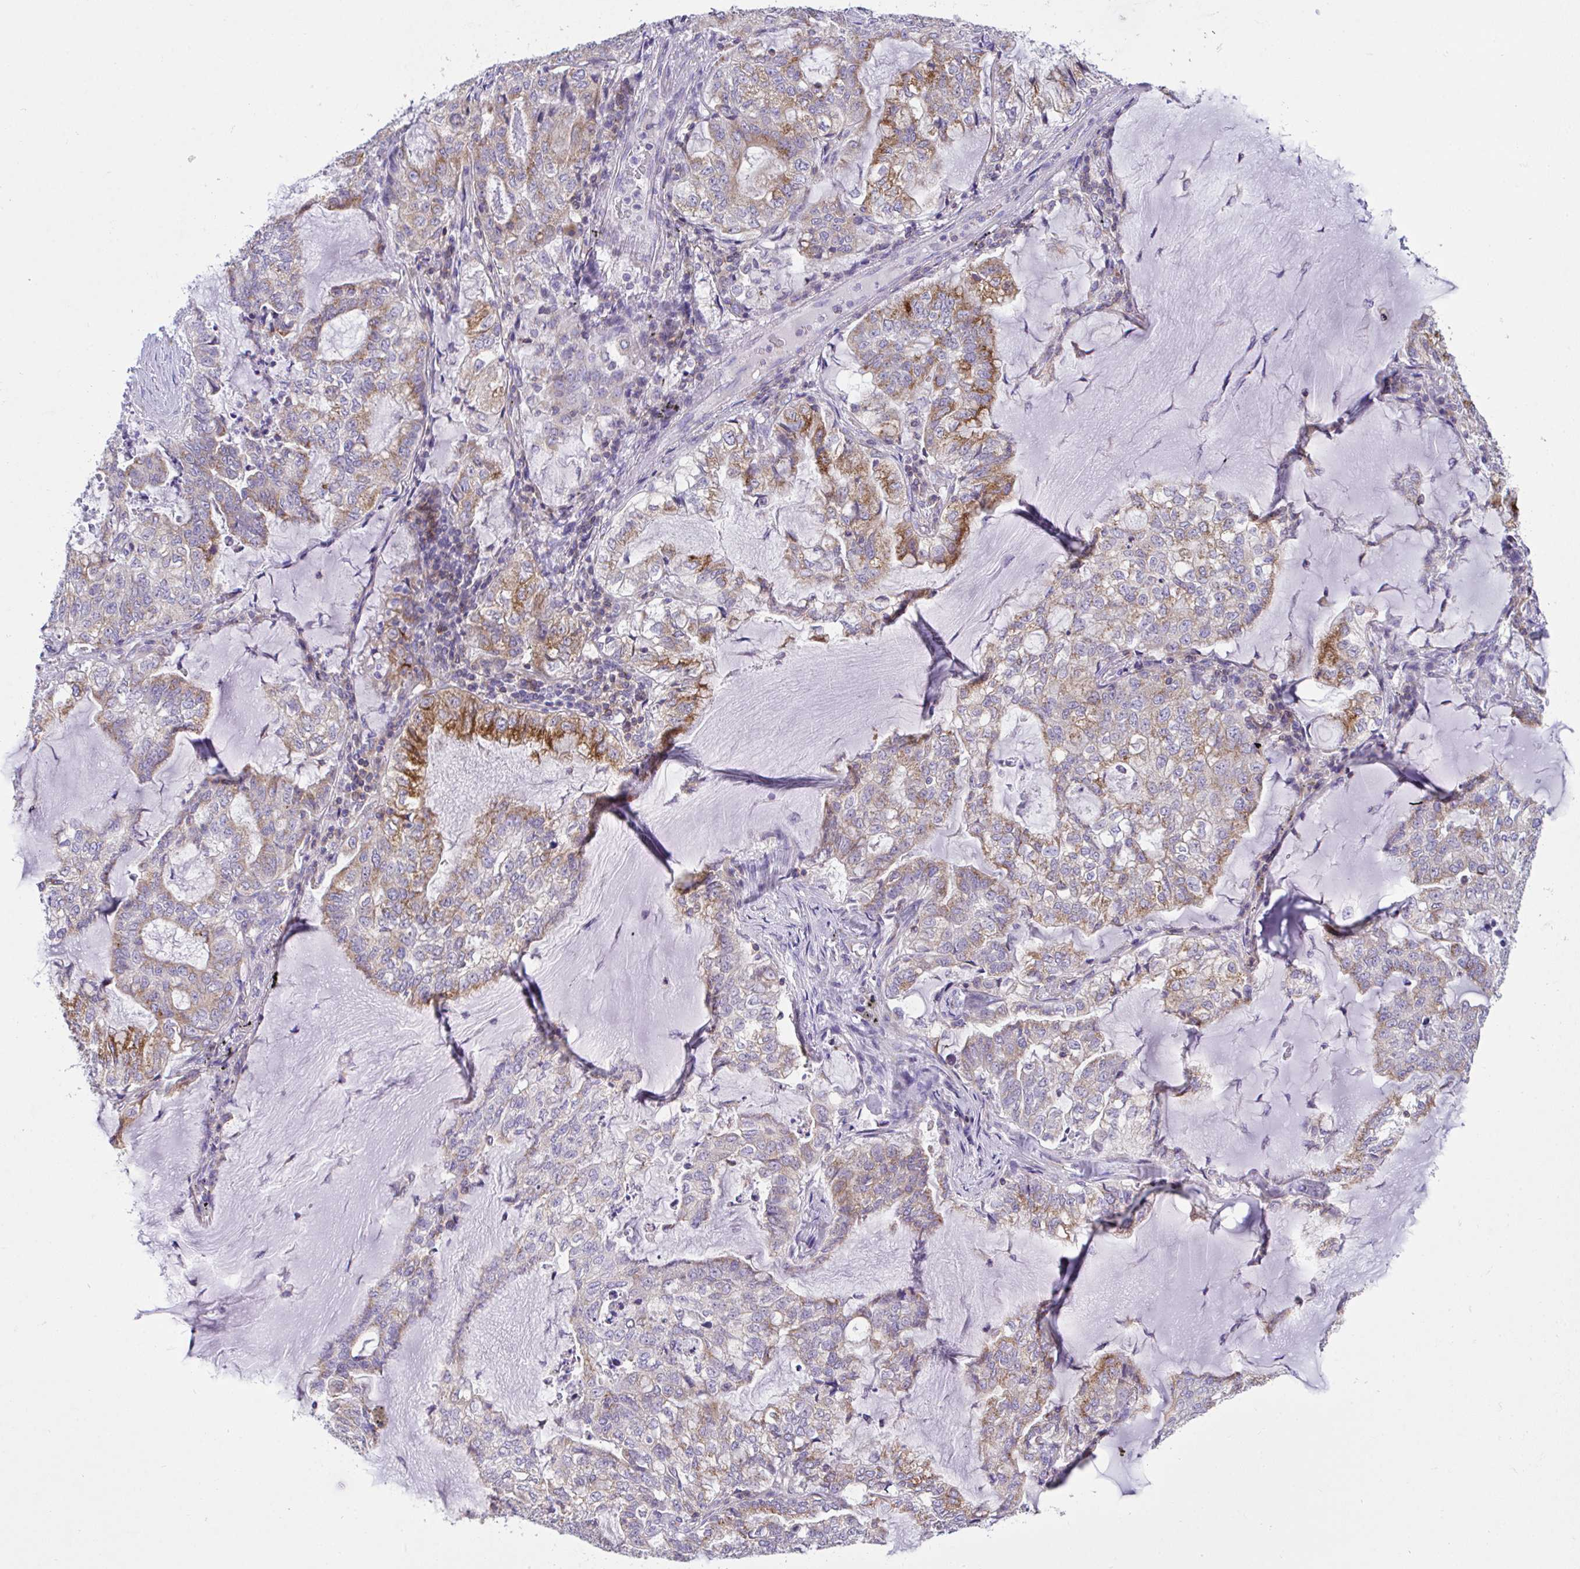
{"staining": {"intensity": "strong", "quantity": "25%-75%", "location": "cytoplasmic/membranous"}, "tissue": "lung cancer", "cell_type": "Tumor cells", "image_type": "cancer", "snomed": [{"axis": "morphology", "description": "Adenocarcinoma, NOS"}, {"axis": "topography", "description": "Lymph node"}, {"axis": "topography", "description": "Lung"}], "caption": "Immunohistochemistry (IHC) histopathology image of neoplastic tissue: lung cancer stained using IHC shows high levels of strong protein expression localized specifically in the cytoplasmic/membranous of tumor cells, appearing as a cytoplasmic/membranous brown color.", "gene": "MIA3", "patient": {"sex": "male", "age": 66}}